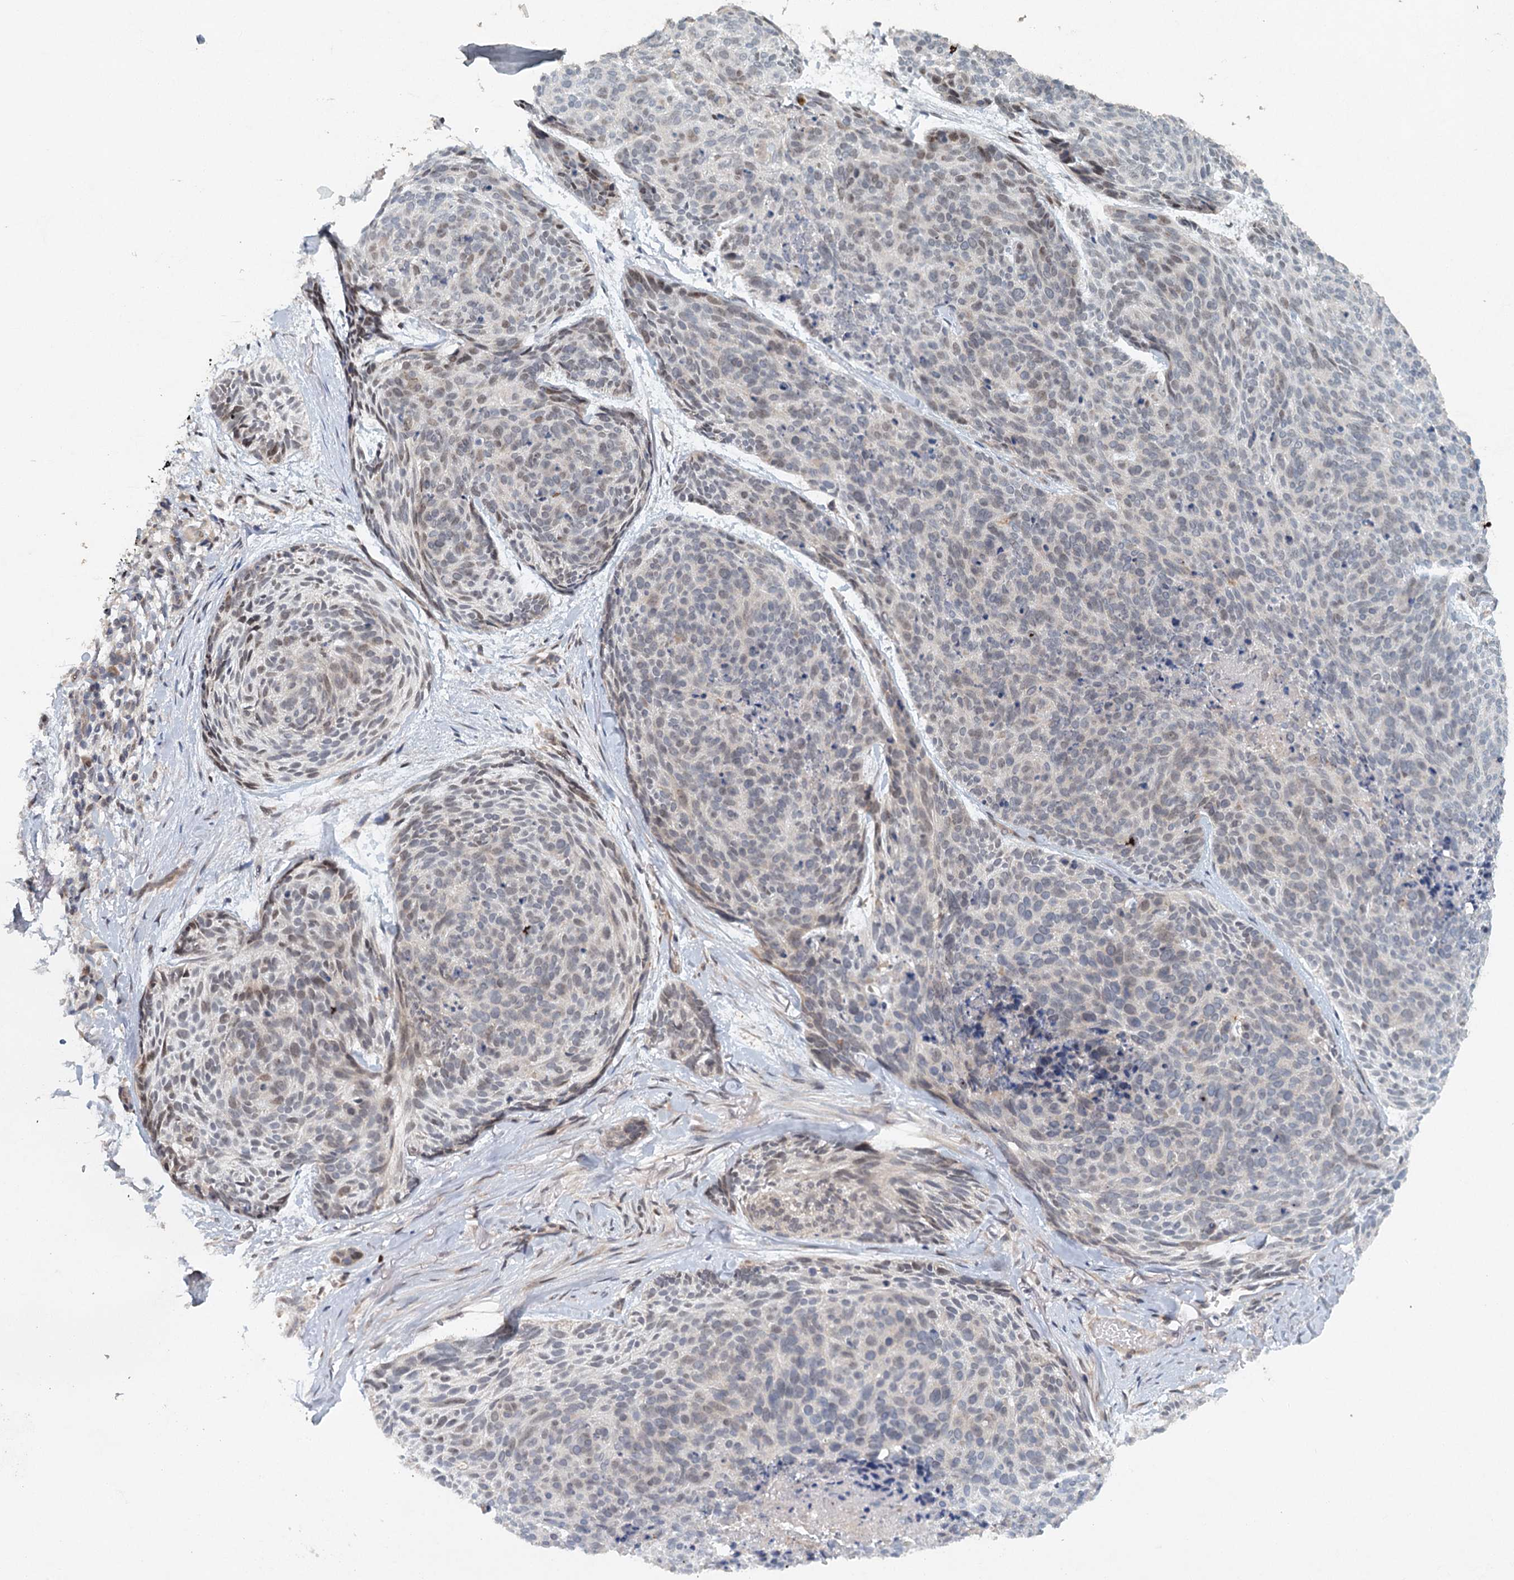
{"staining": {"intensity": "moderate", "quantity": "<25%", "location": "nuclear"}, "tissue": "skin cancer", "cell_type": "Tumor cells", "image_type": "cancer", "snomed": [{"axis": "morphology", "description": "Normal tissue, NOS"}, {"axis": "morphology", "description": "Basal cell carcinoma"}, {"axis": "topography", "description": "Skin"}], "caption": "A high-resolution image shows IHC staining of skin cancer, which displays moderate nuclear expression in about <25% of tumor cells.", "gene": "SRPX2", "patient": {"sex": "male", "age": 66}}